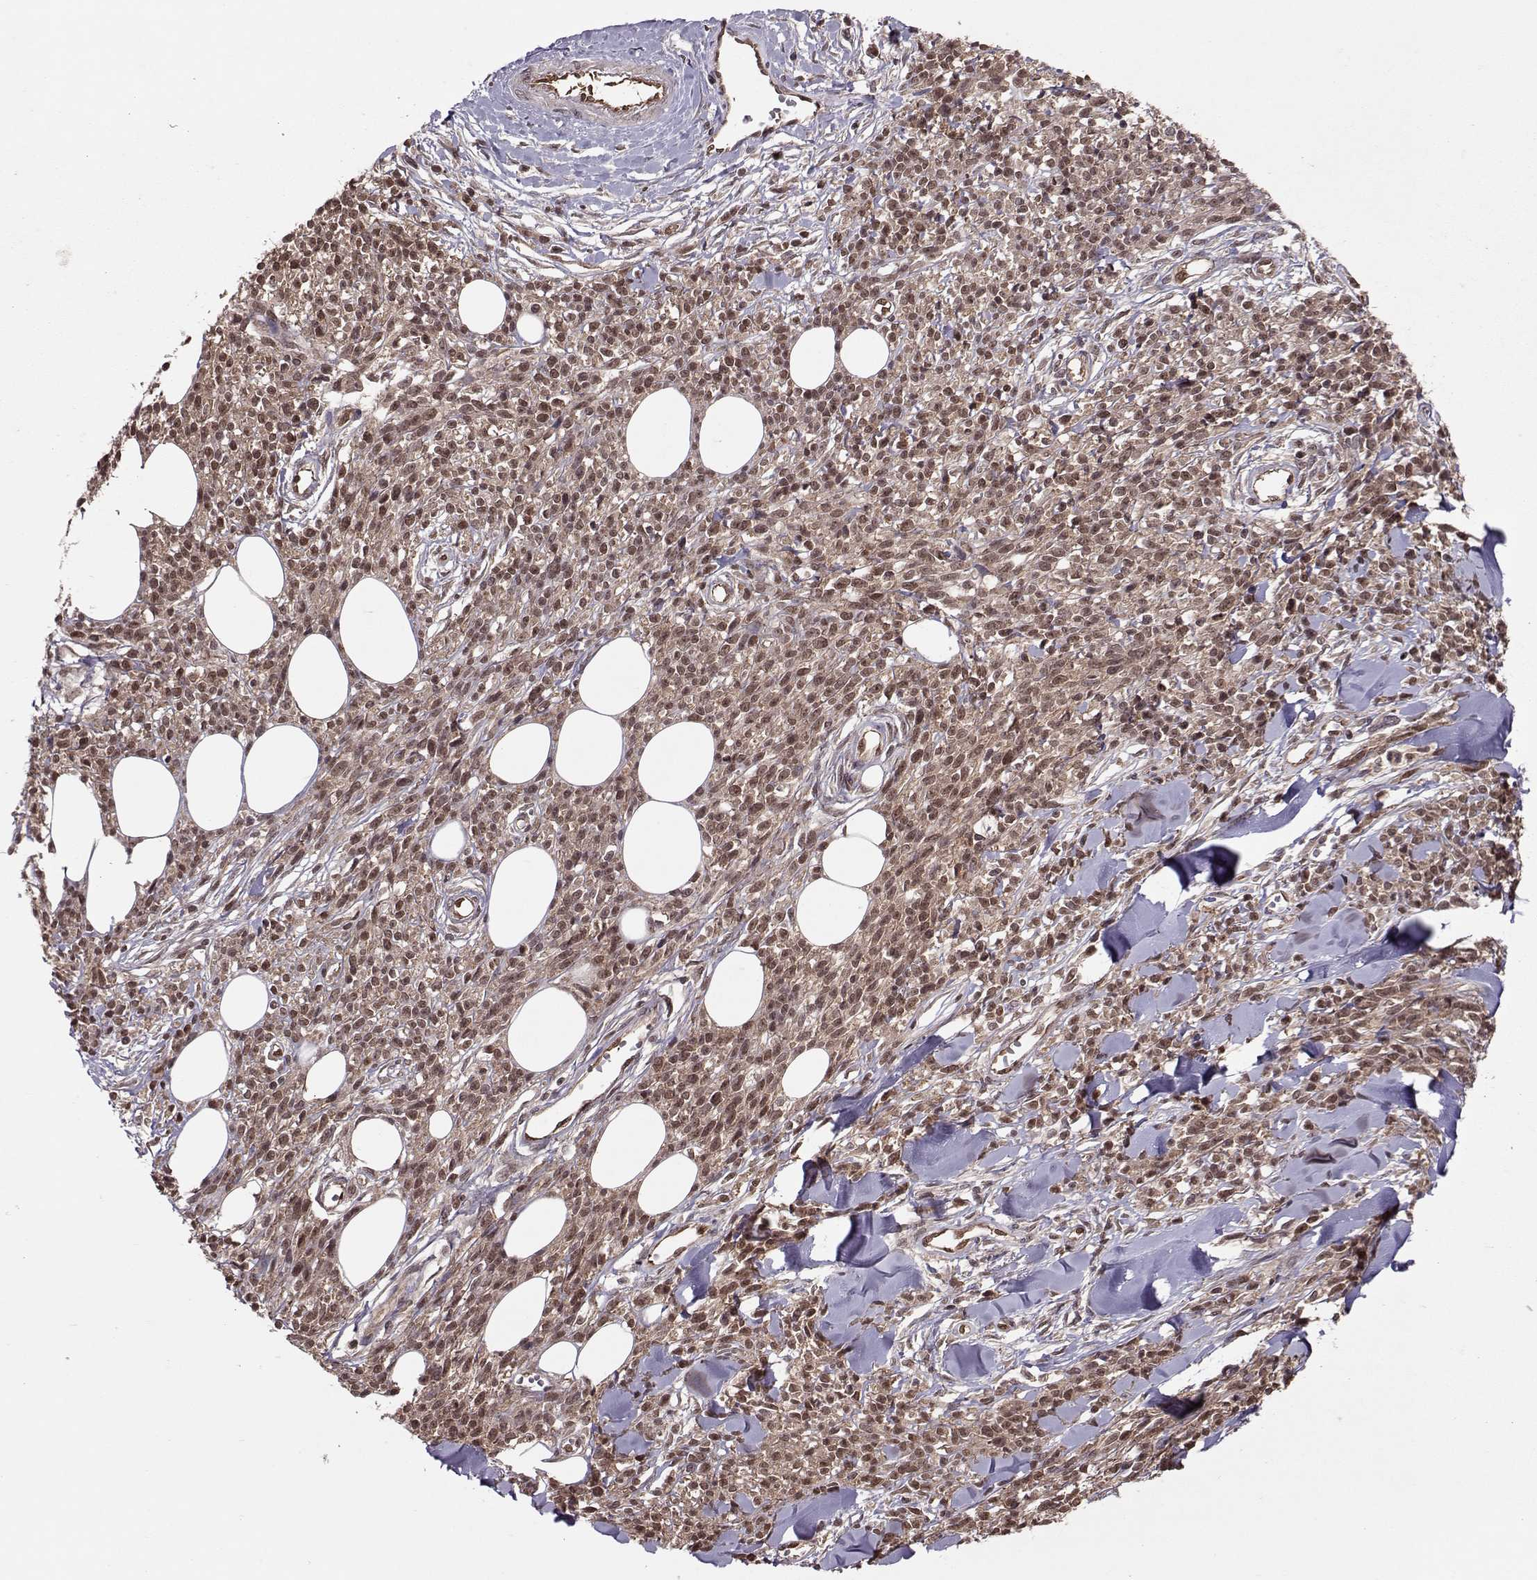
{"staining": {"intensity": "weak", "quantity": ">75%", "location": "cytoplasmic/membranous,nuclear"}, "tissue": "melanoma", "cell_type": "Tumor cells", "image_type": "cancer", "snomed": [{"axis": "morphology", "description": "Malignant melanoma, NOS"}, {"axis": "topography", "description": "Skin"}, {"axis": "topography", "description": "Skin of trunk"}], "caption": "Immunohistochemical staining of melanoma exhibits low levels of weak cytoplasmic/membranous and nuclear expression in about >75% of tumor cells. (IHC, brightfield microscopy, high magnification).", "gene": "PPP2R2A", "patient": {"sex": "male", "age": 74}}